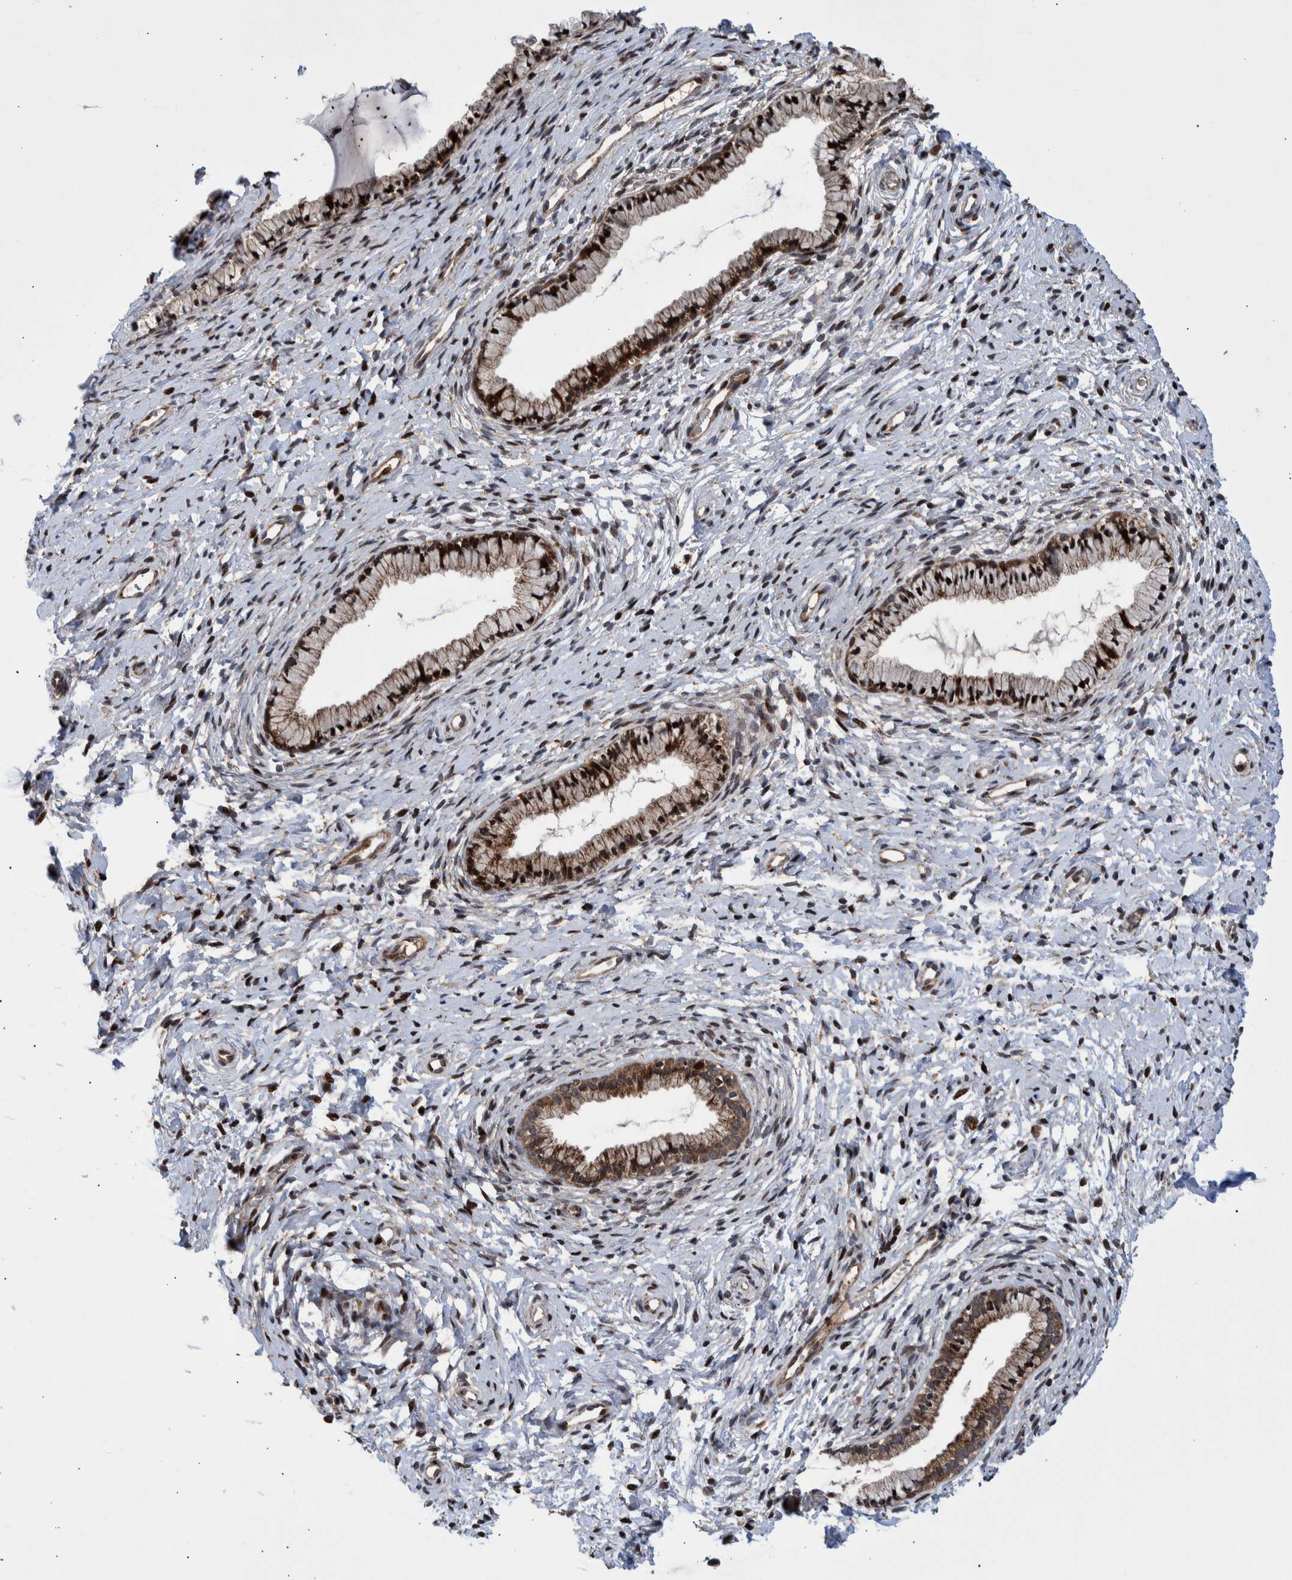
{"staining": {"intensity": "strong", "quantity": ">75%", "location": "cytoplasmic/membranous,nuclear"}, "tissue": "cervix", "cell_type": "Glandular cells", "image_type": "normal", "snomed": [{"axis": "morphology", "description": "Normal tissue, NOS"}, {"axis": "topography", "description": "Cervix"}], "caption": "Protein staining shows strong cytoplasmic/membranous,nuclear positivity in approximately >75% of glandular cells in unremarkable cervix.", "gene": "SHISA6", "patient": {"sex": "female", "age": 72}}